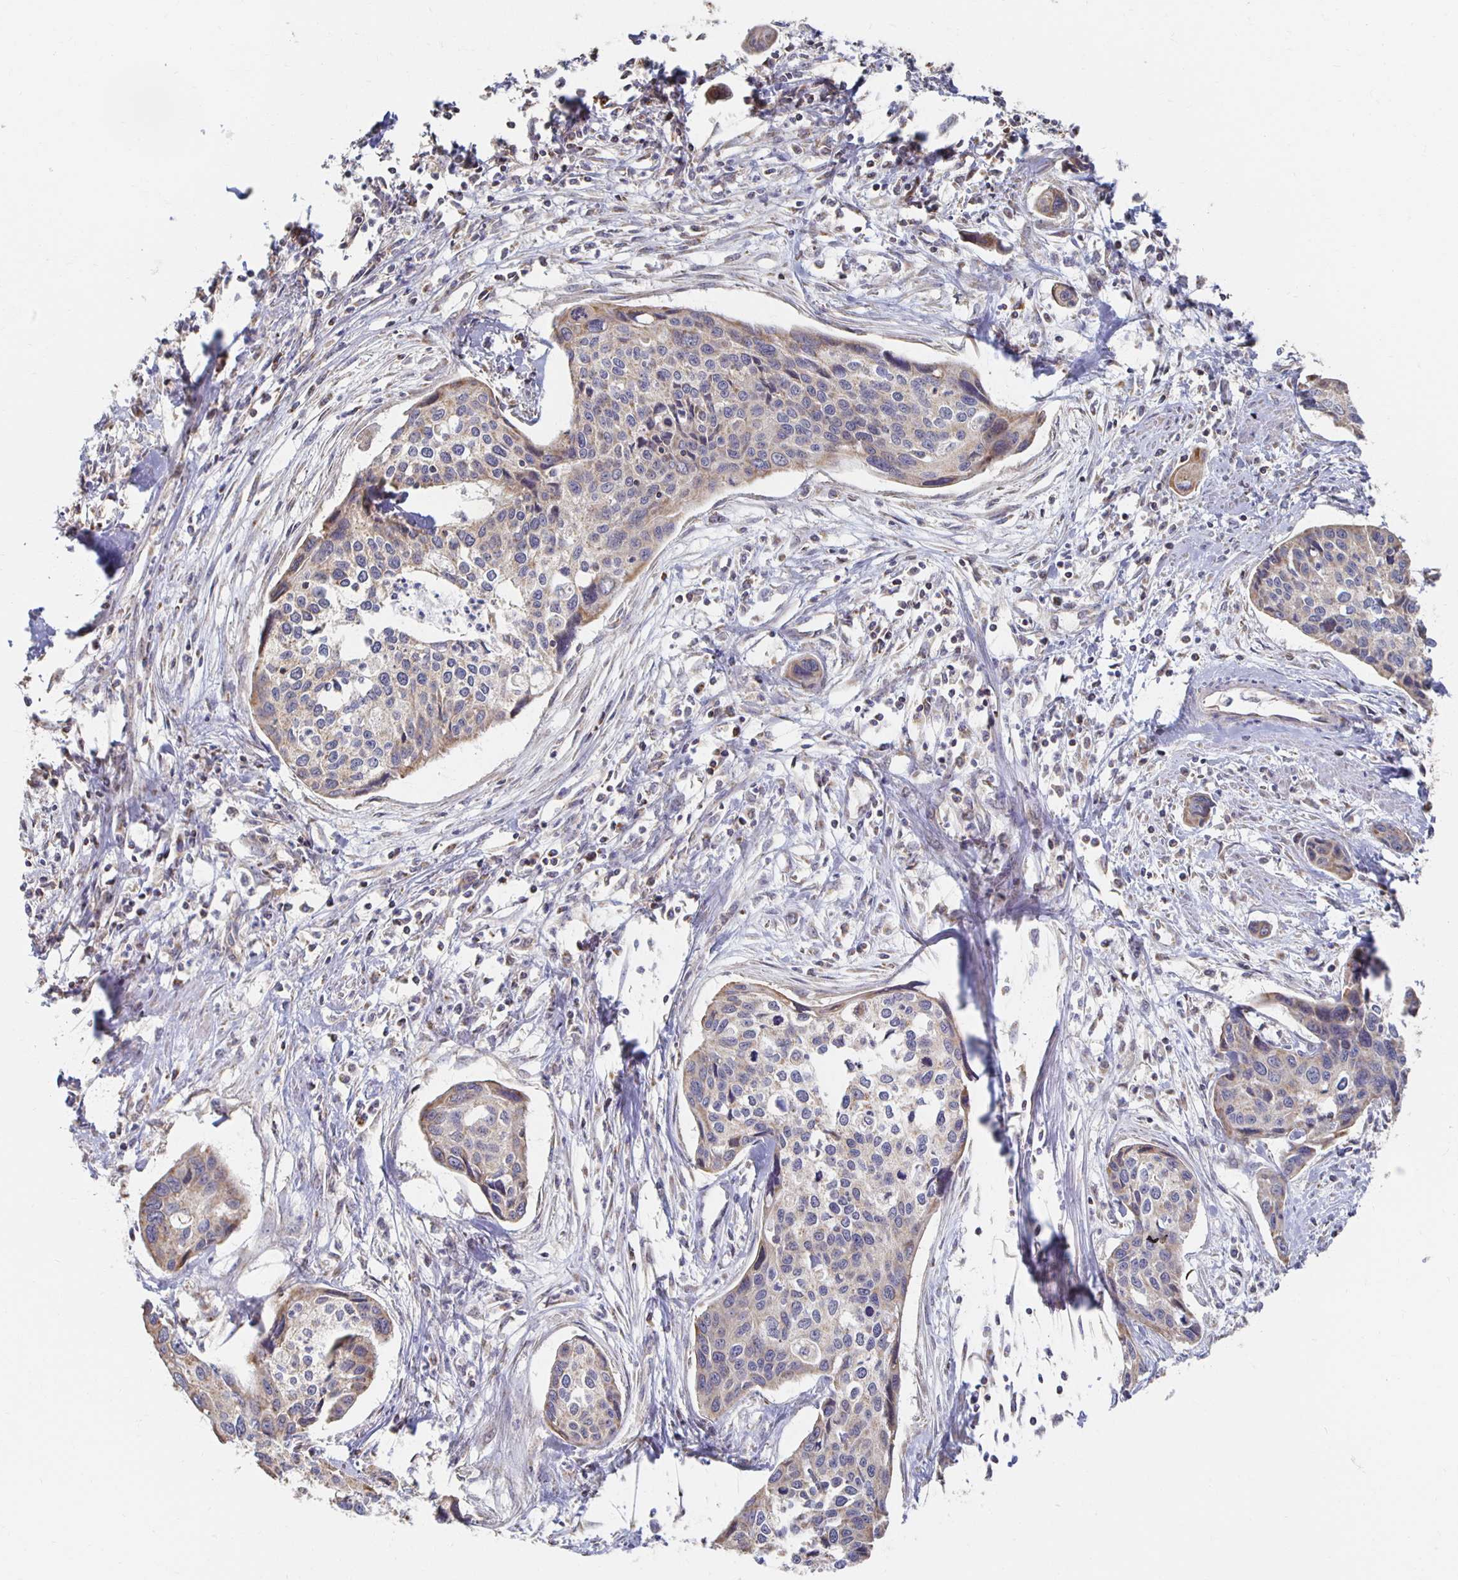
{"staining": {"intensity": "weak", "quantity": "<25%", "location": "cytoplasmic/membranous"}, "tissue": "cervical cancer", "cell_type": "Tumor cells", "image_type": "cancer", "snomed": [{"axis": "morphology", "description": "Squamous cell carcinoma, NOS"}, {"axis": "topography", "description": "Cervix"}], "caption": "There is no significant positivity in tumor cells of cervical cancer (squamous cell carcinoma).", "gene": "NKX2-8", "patient": {"sex": "female", "age": 31}}